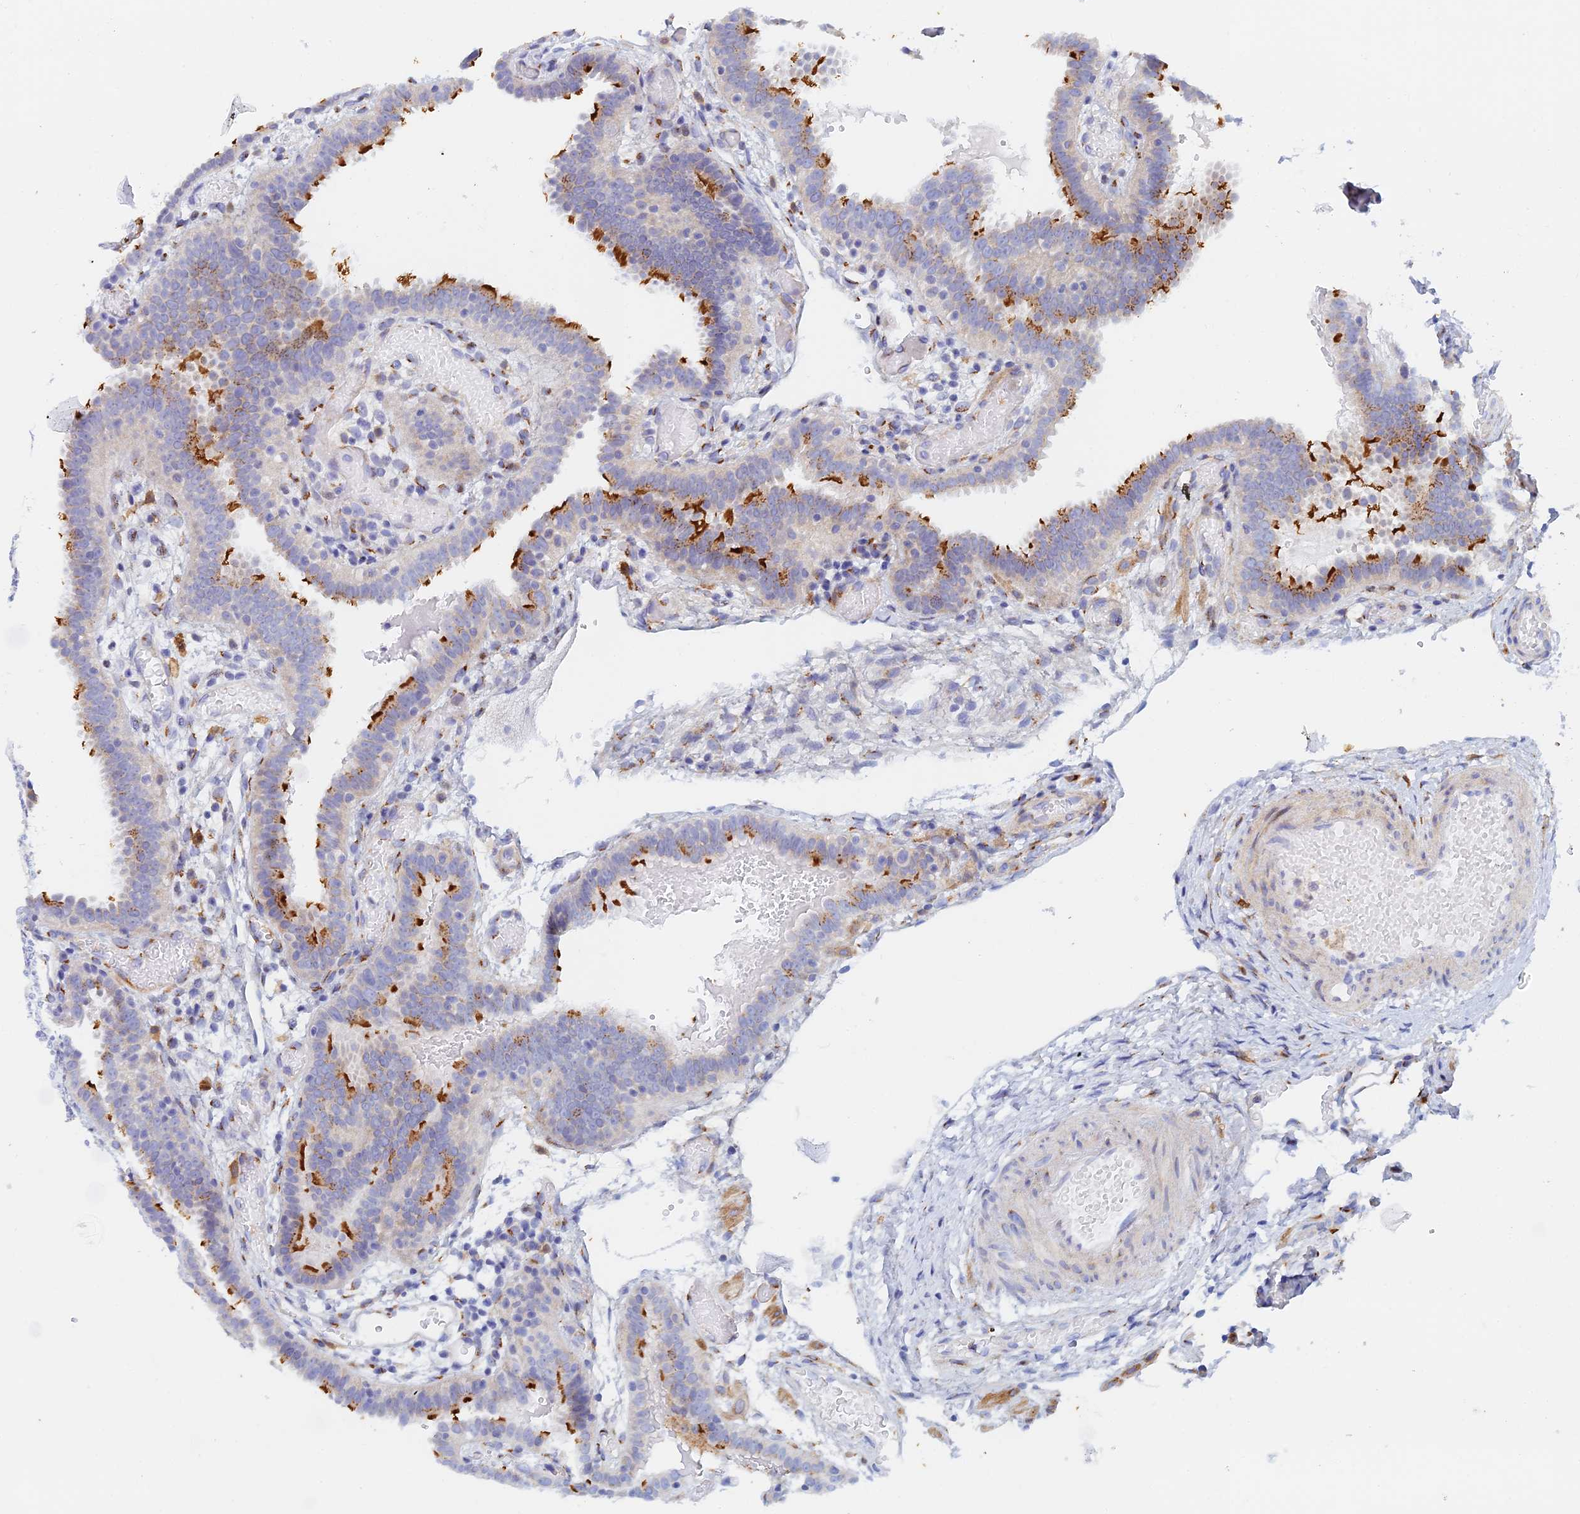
{"staining": {"intensity": "strong", "quantity": "<25%", "location": "cytoplasmic/membranous"}, "tissue": "fallopian tube", "cell_type": "Glandular cells", "image_type": "normal", "snomed": [{"axis": "morphology", "description": "Normal tissue, NOS"}, {"axis": "topography", "description": "Fallopian tube"}], "caption": "IHC image of normal fallopian tube: fallopian tube stained using immunohistochemistry exhibits medium levels of strong protein expression localized specifically in the cytoplasmic/membranous of glandular cells, appearing as a cytoplasmic/membranous brown color.", "gene": "SLC24A3", "patient": {"sex": "female", "age": 37}}